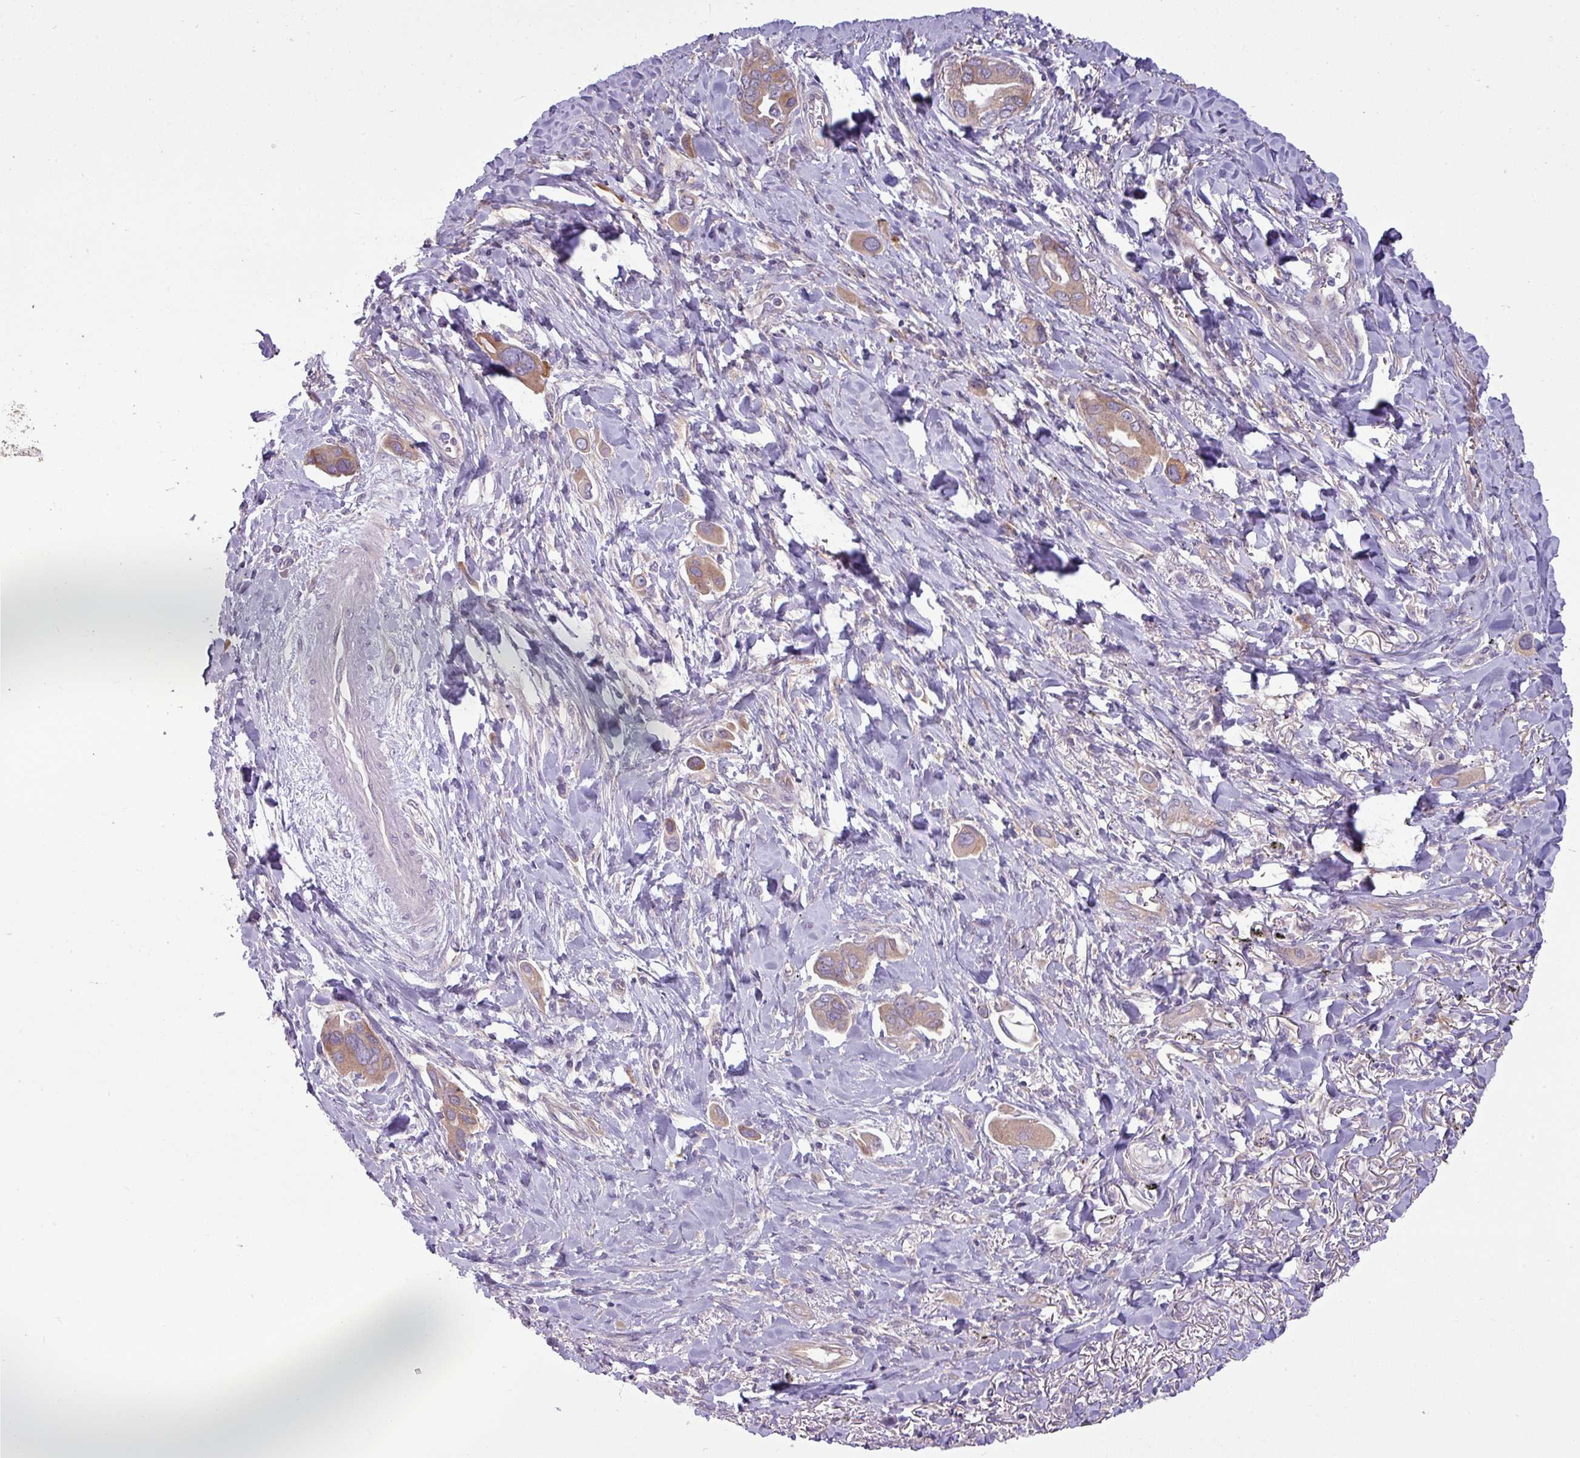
{"staining": {"intensity": "weak", "quantity": ">75%", "location": "cytoplasmic/membranous"}, "tissue": "lung cancer", "cell_type": "Tumor cells", "image_type": "cancer", "snomed": [{"axis": "morphology", "description": "Adenocarcinoma, NOS"}, {"axis": "topography", "description": "Lung"}], "caption": "Protein staining of lung adenocarcinoma tissue demonstrates weak cytoplasmic/membranous staining in about >75% of tumor cells. The protein of interest is shown in brown color, while the nuclei are stained blue.", "gene": "CAMK2B", "patient": {"sex": "male", "age": 76}}